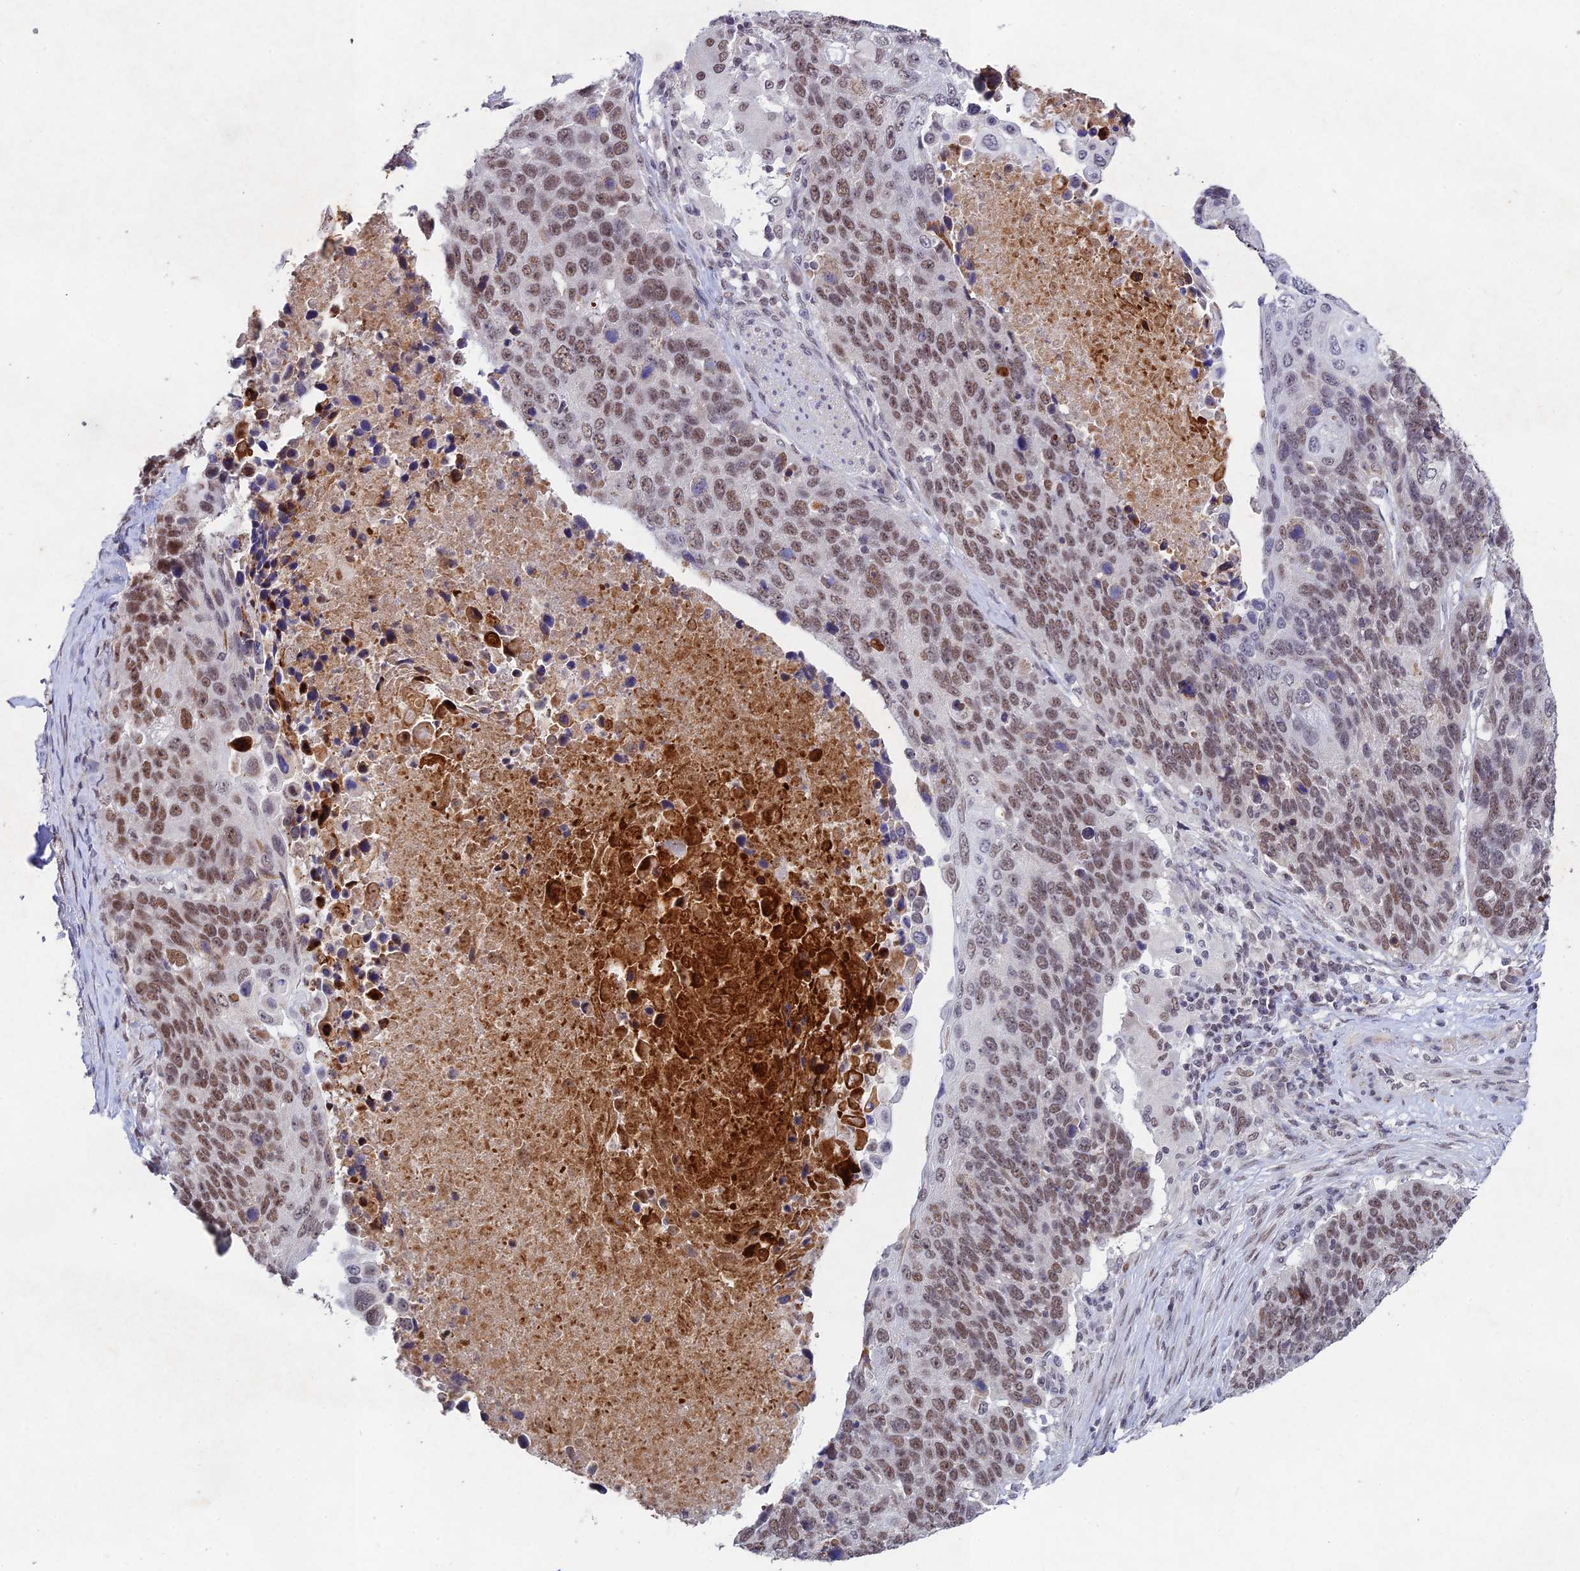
{"staining": {"intensity": "moderate", "quantity": ">75%", "location": "nuclear"}, "tissue": "lung cancer", "cell_type": "Tumor cells", "image_type": "cancer", "snomed": [{"axis": "morphology", "description": "Normal tissue, NOS"}, {"axis": "morphology", "description": "Squamous cell carcinoma, NOS"}, {"axis": "topography", "description": "Lymph node"}, {"axis": "topography", "description": "Lung"}], "caption": "IHC (DAB) staining of human squamous cell carcinoma (lung) exhibits moderate nuclear protein expression in approximately >75% of tumor cells.", "gene": "RAVER1", "patient": {"sex": "male", "age": 66}}